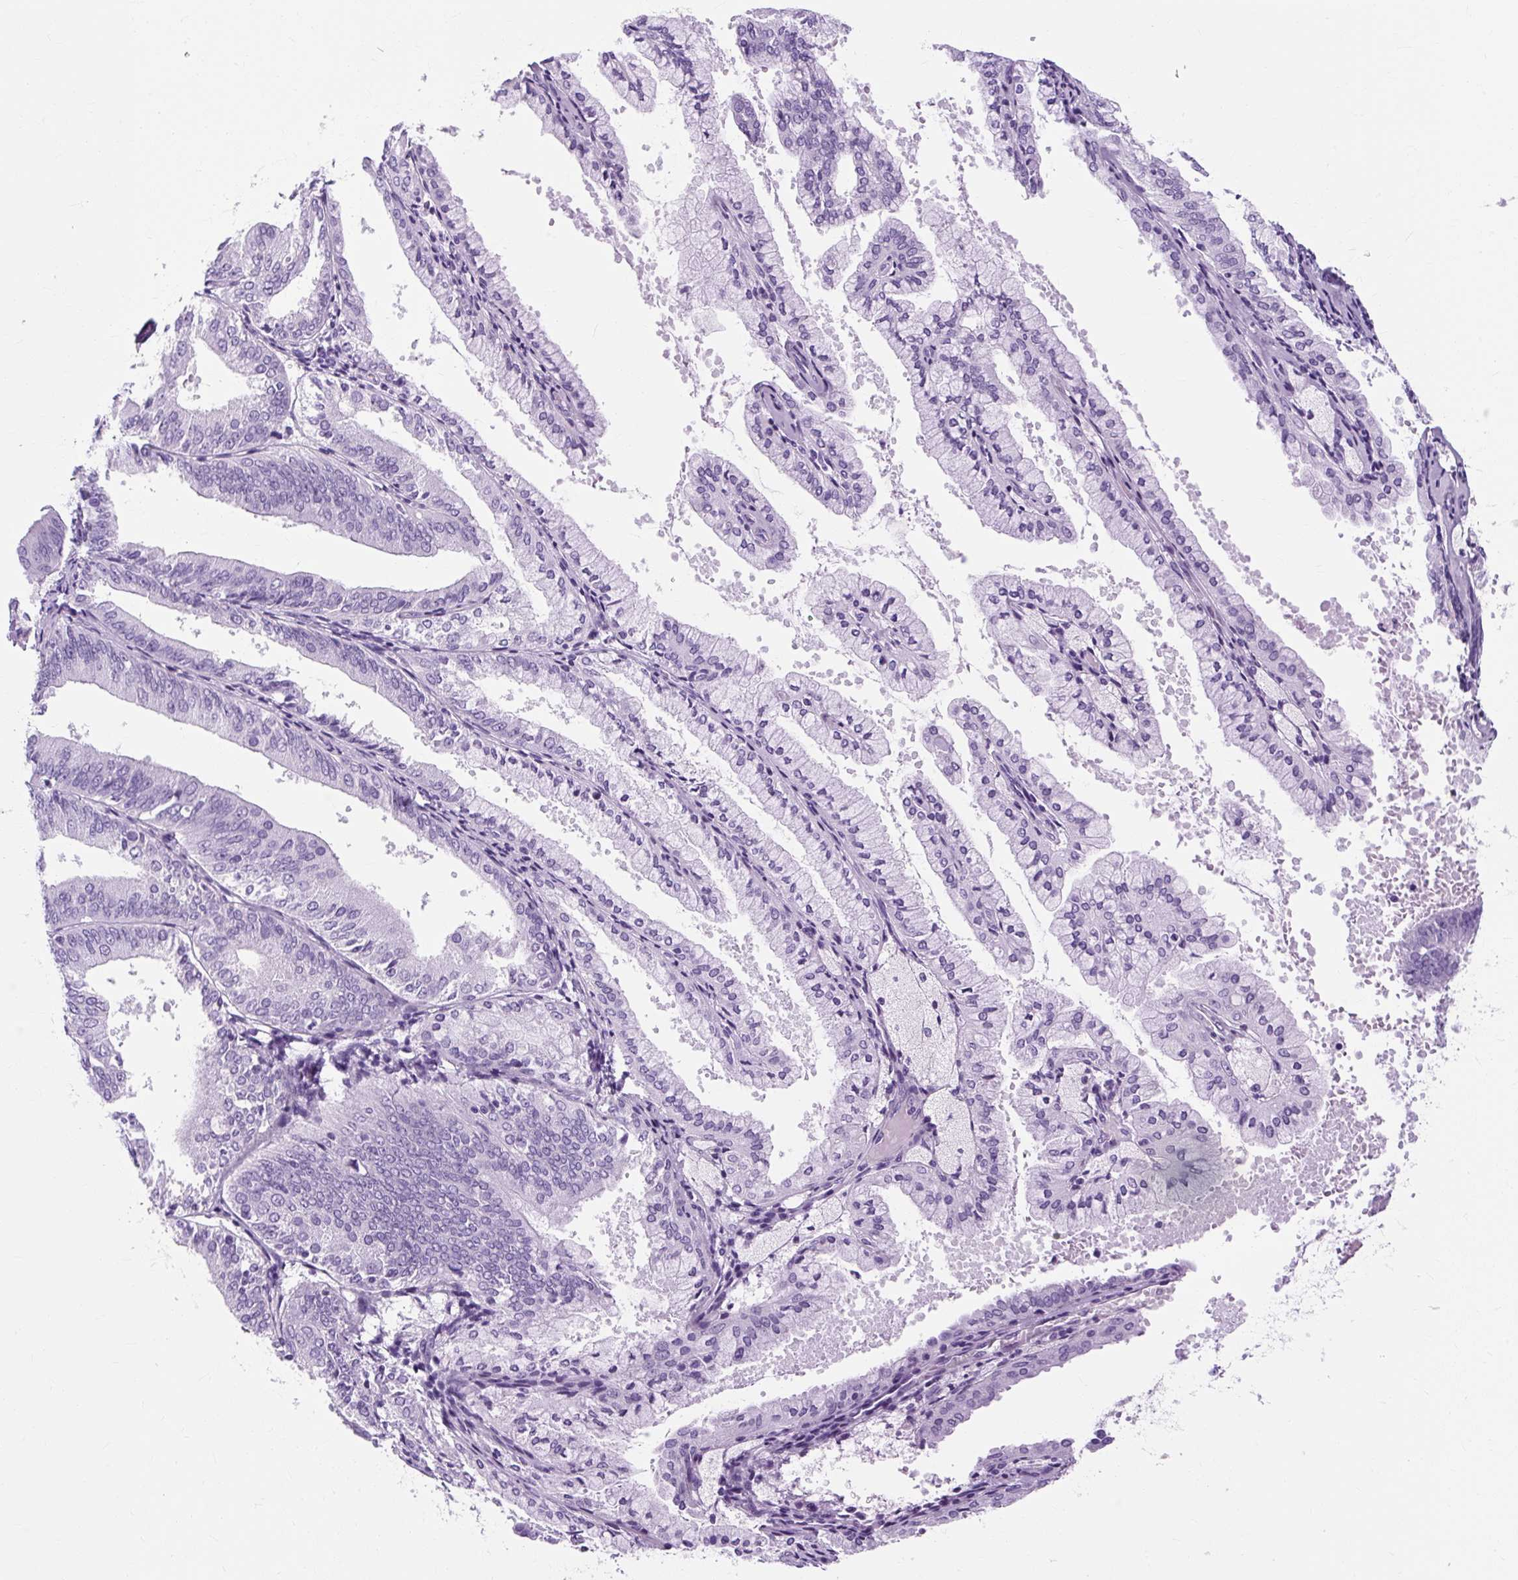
{"staining": {"intensity": "negative", "quantity": "none", "location": "none"}, "tissue": "endometrial cancer", "cell_type": "Tumor cells", "image_type": "cancer", "snomed": [{"axis": "morphology", "description": "Adenocarcinoma, NOS"}, {"axis": "topography", "description": "Endometrium"}], "caption": "Immunohistochemistry (IHC) of endometrial adenocarcinoma shows no positivity in tumor cells.", "gene": "TMEM89", "patient": {"sex": "female", "age": 63}}